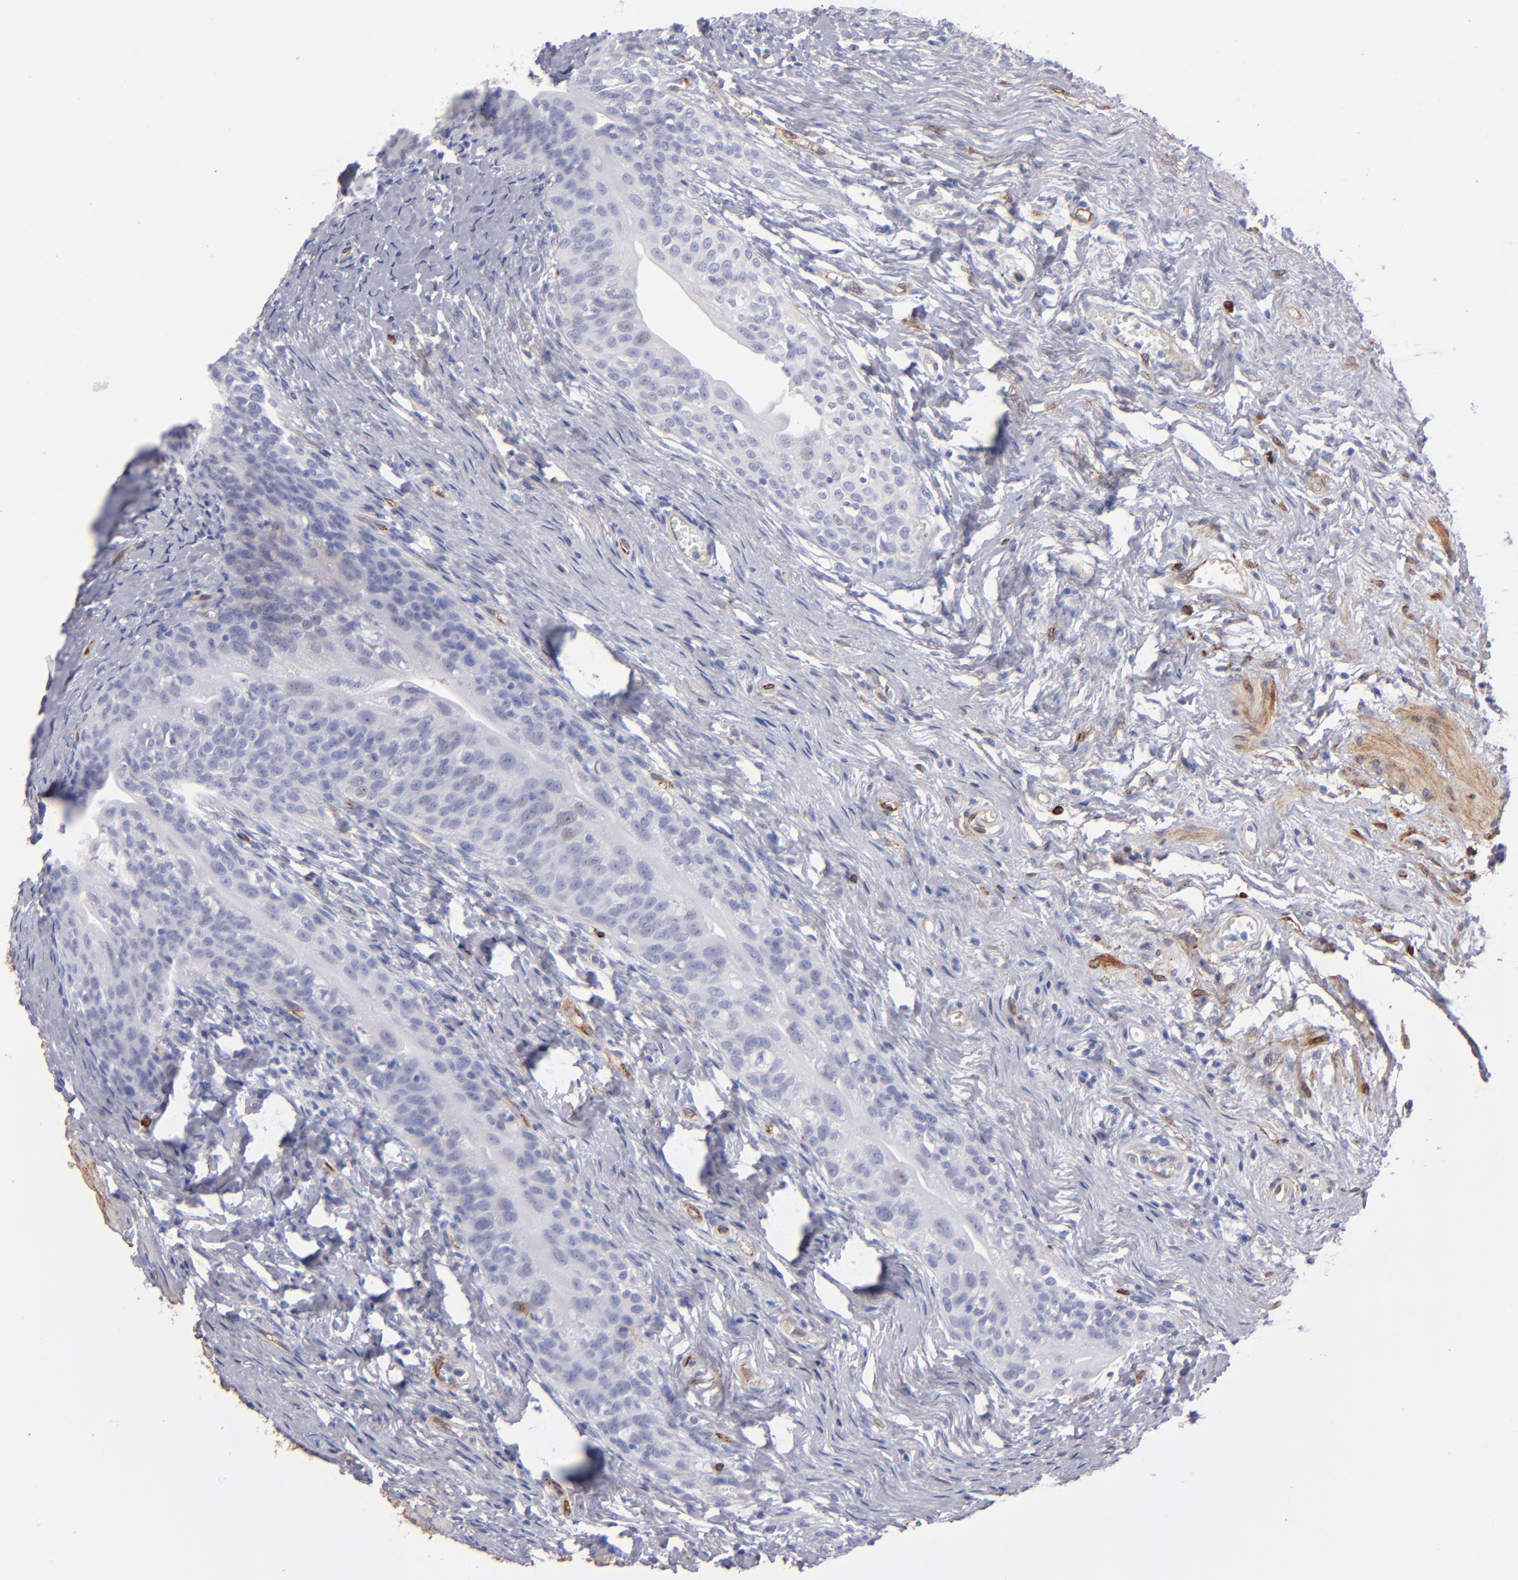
{"staining": {"intensity": "negative", "quantity": "none", "location": "none"}, "tissue": "urinary bladder", "cell_type": "Urothelial cells", "image_type": "normal", "snomed": [{"axis": "morphology", "description": "Normal tissue, NOS"}, {"axis": "topography", "description": "Urinary bladder"}], "caption": "This image is of unremarkable urinary bladder stained with immunohistochemistry (IHC) to label a protein in brown with the nuclei are counter-stained blue. There is no expression in urothelial cells.", "gene": "AHNAK2", "patient": {"sex": "female", "age": 55}}